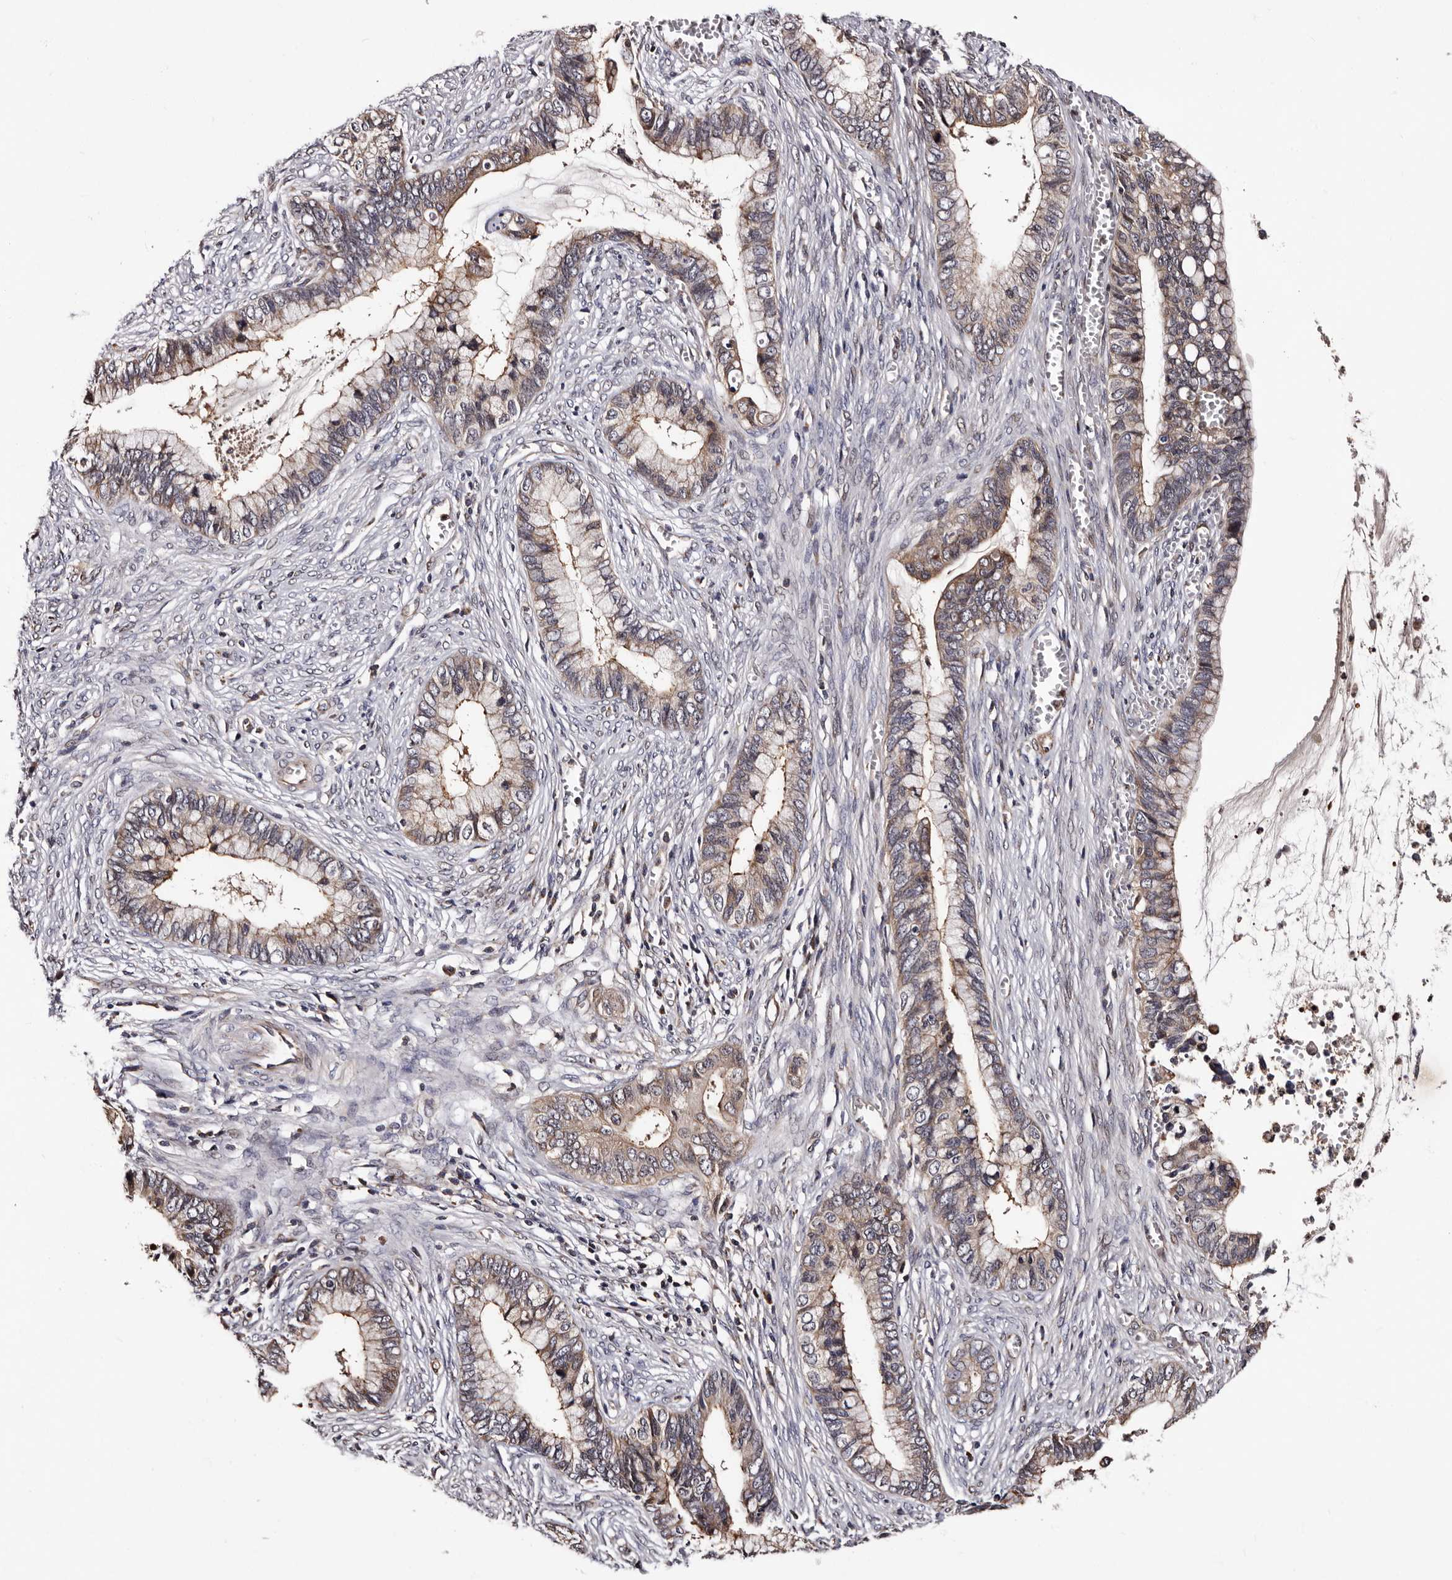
{"staining": {"intensity": "moderate", "quantity": "25%-75%", "location": "cytoplasmic/membranous"}, "tissue": "cervical cancer", "cell_type": "Tumor cells", "image_type": "cancer", "snomed": [{"axis": "morphology", "description": "Adenocarcinoma, NOS"}, {"axis": "topography", "description": "Cervix"}], "caption": "Protein staining exhibits moderate cytoplasmic/membranous positivity in approximately 25%-75% of tumor cells in cervical cancer (adenocarcinoma).", "gene": "GLRX3", "patient": {"sex": "female", "age": 44}}